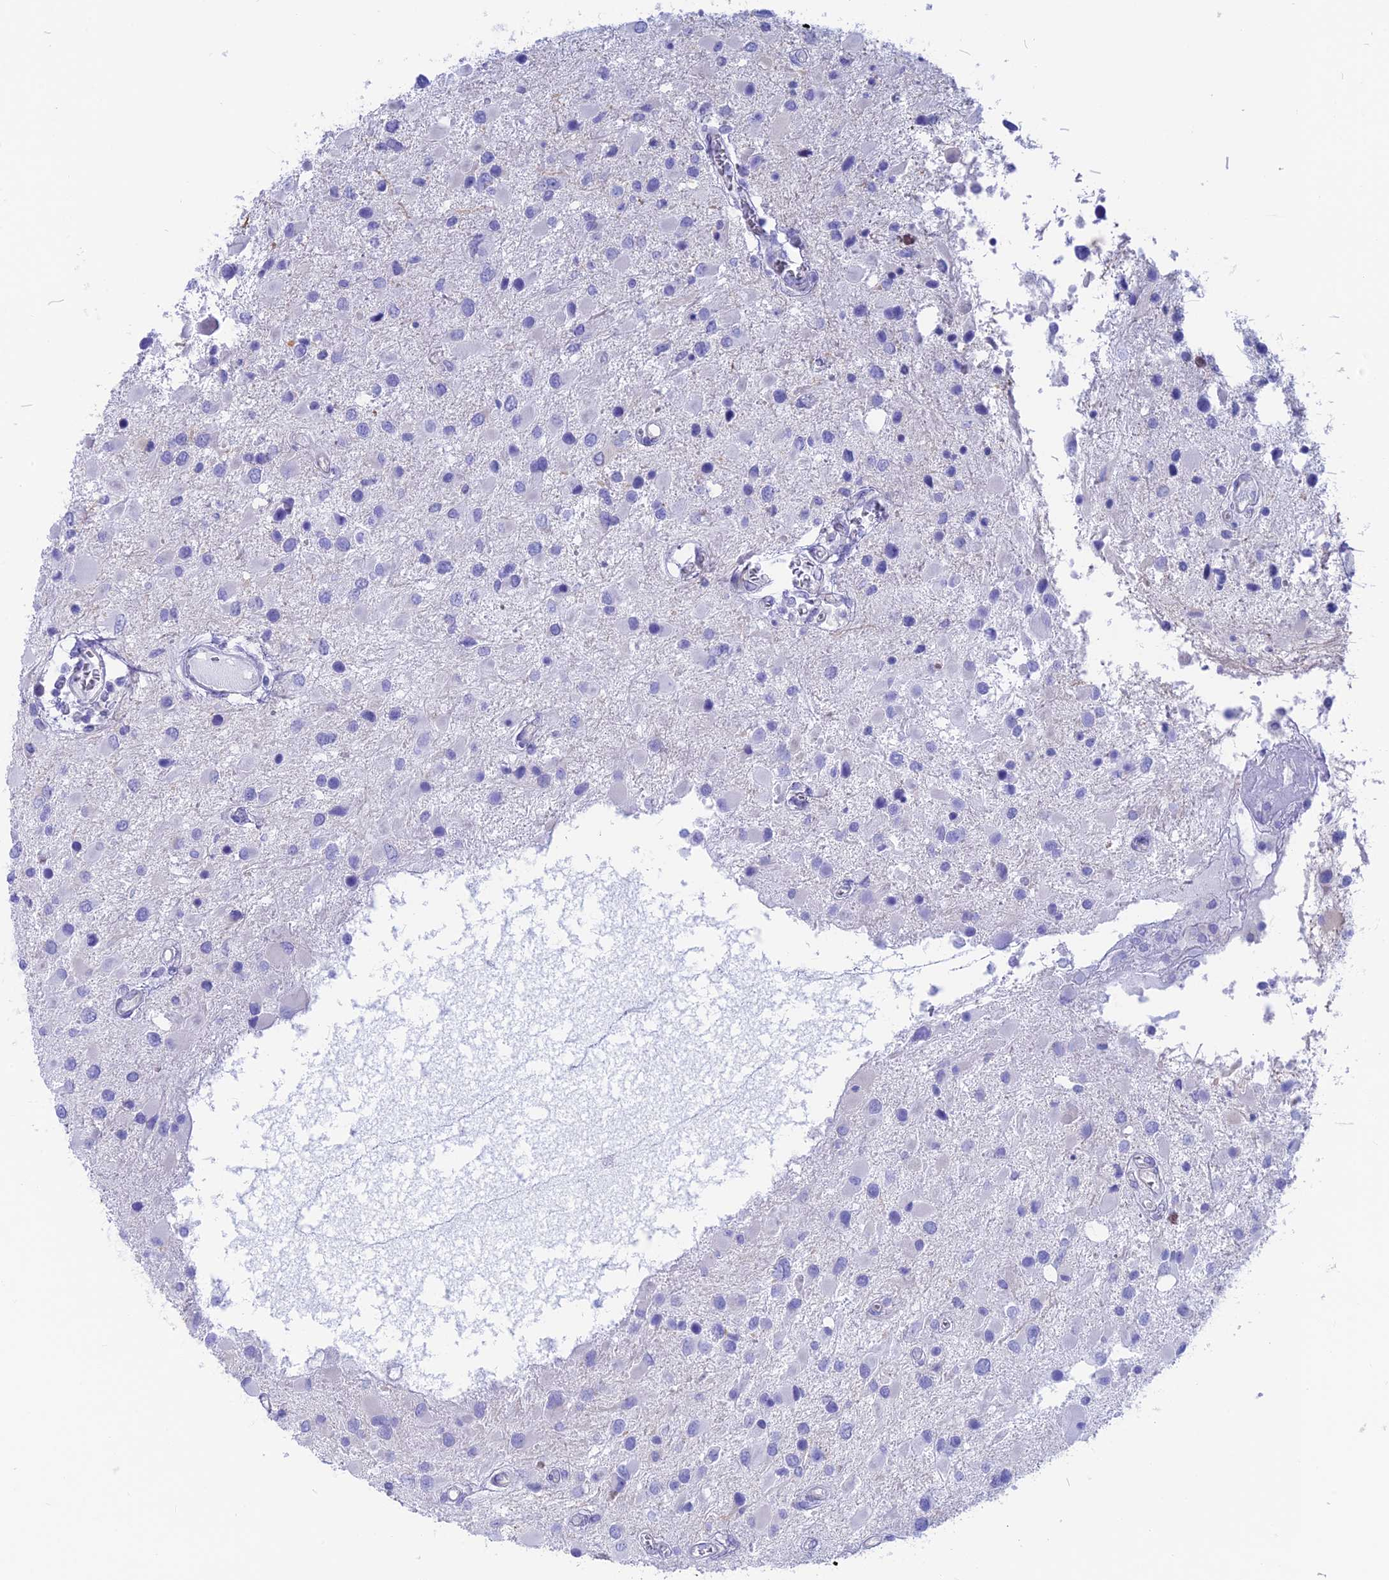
{"staining": {"intensity": "negative", "quantity": "none", "location": "none"}, "tissue": "glioma", "cell_type": "Tumor cells", "image_type": "cancer", "snomed": [{"axis": "morphology", "description": "Glioma, malignant, High grade"}, {"axis": "topography", "description": "Brain"}], "caption": "Tumor cells are negative for brown protein staining in malignant high-grade glioma.", "gene": "GNGT2", "patient": {"sex": "male", "age": 53}}